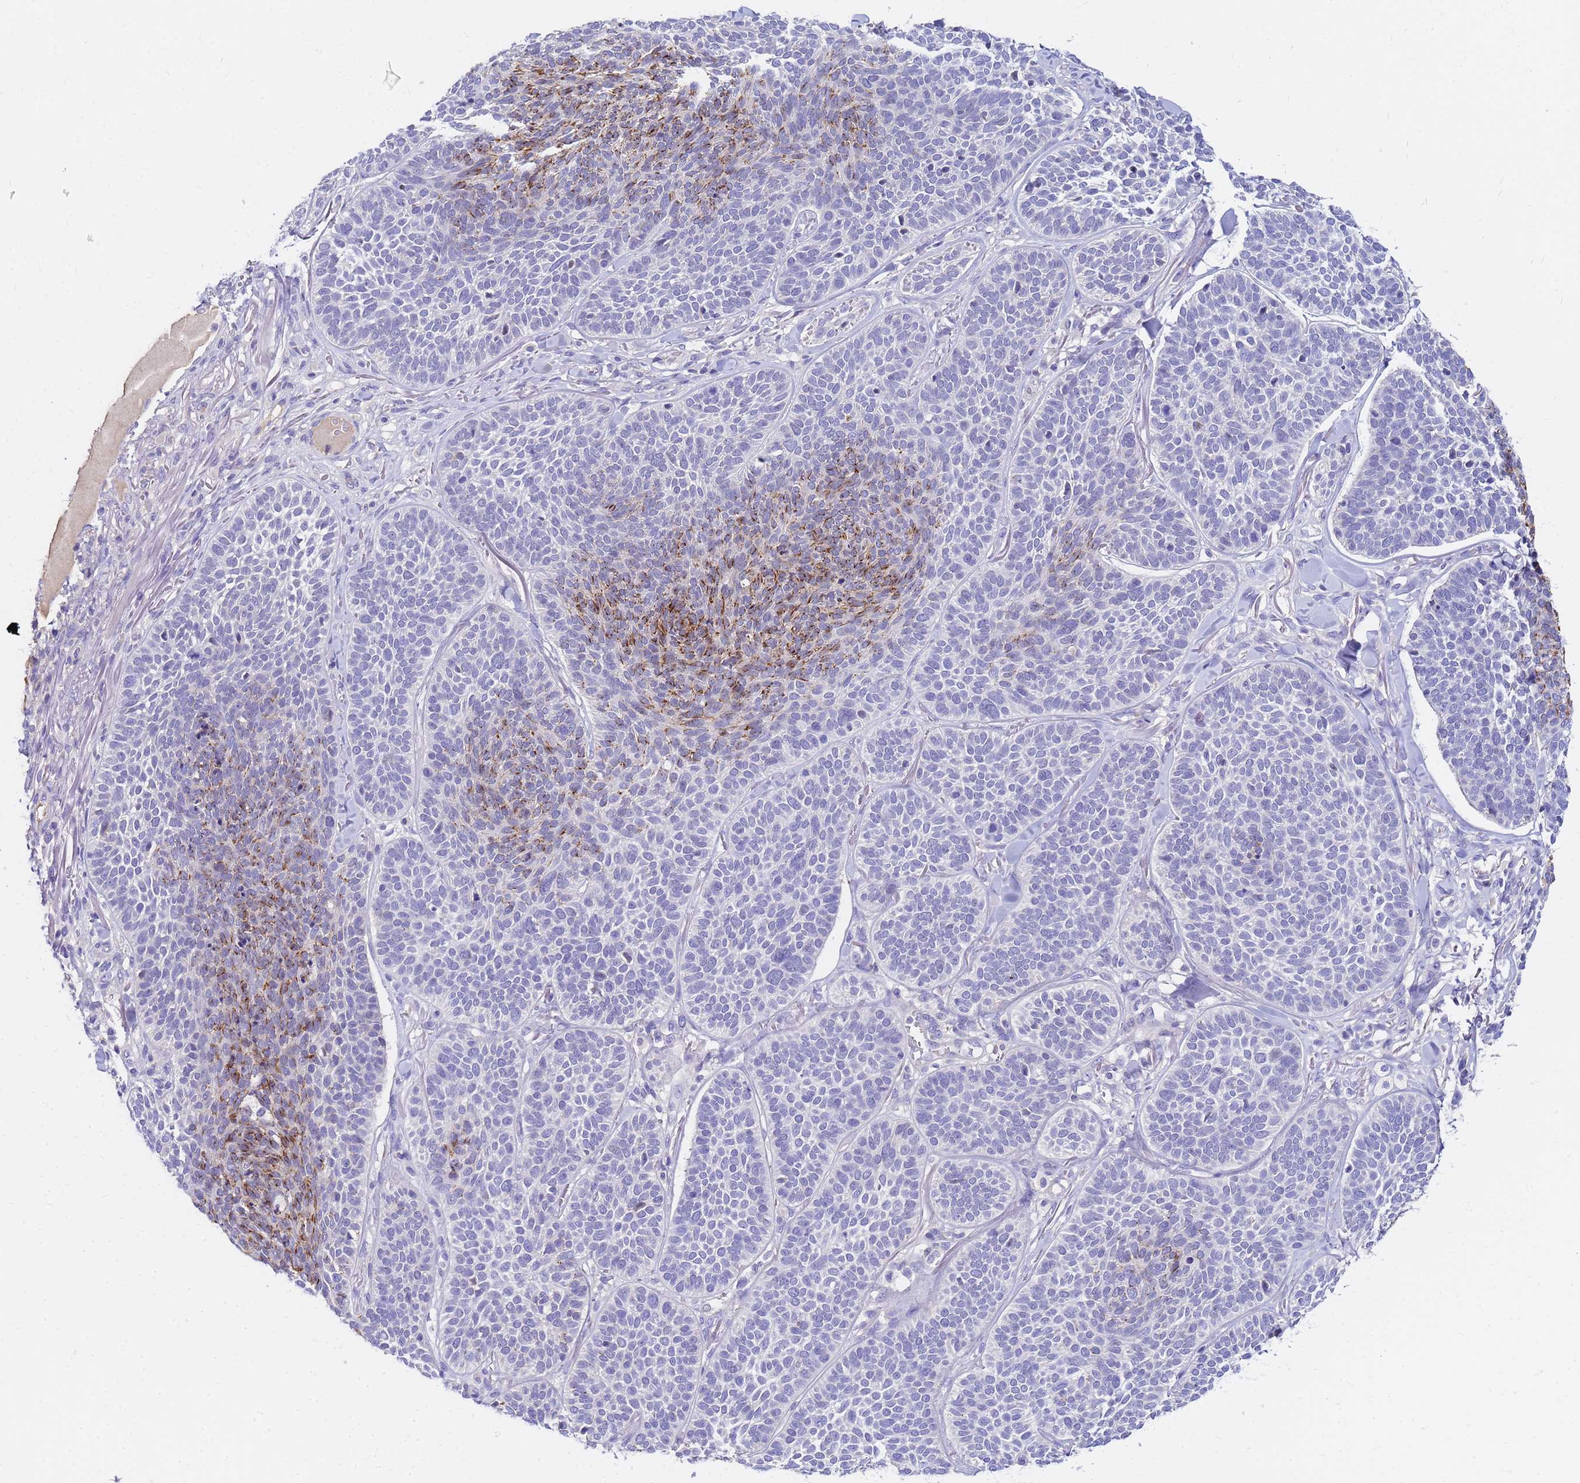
{"staining": {"intensity": "strong", "quantity": "25%-75%", "location": "cytoplasmic/membranous"}, "tissue": "skin cancer", "cell_type": "Tumor cells", "image_type": "cancer", "snomed": [{"axis": "morphology", "description": "Basal cell carcinoma"}, {"axis": "topography", "description": "Skin"}], "caption": "Skin cancer (basal cell carcinoma) stained with a brown dye shows strong cytoplasmic/membranous positive expression in about 25%-75% of tumor cells.", "gene": "DPRX", "patient": {"sex": "male", "age": 85}}